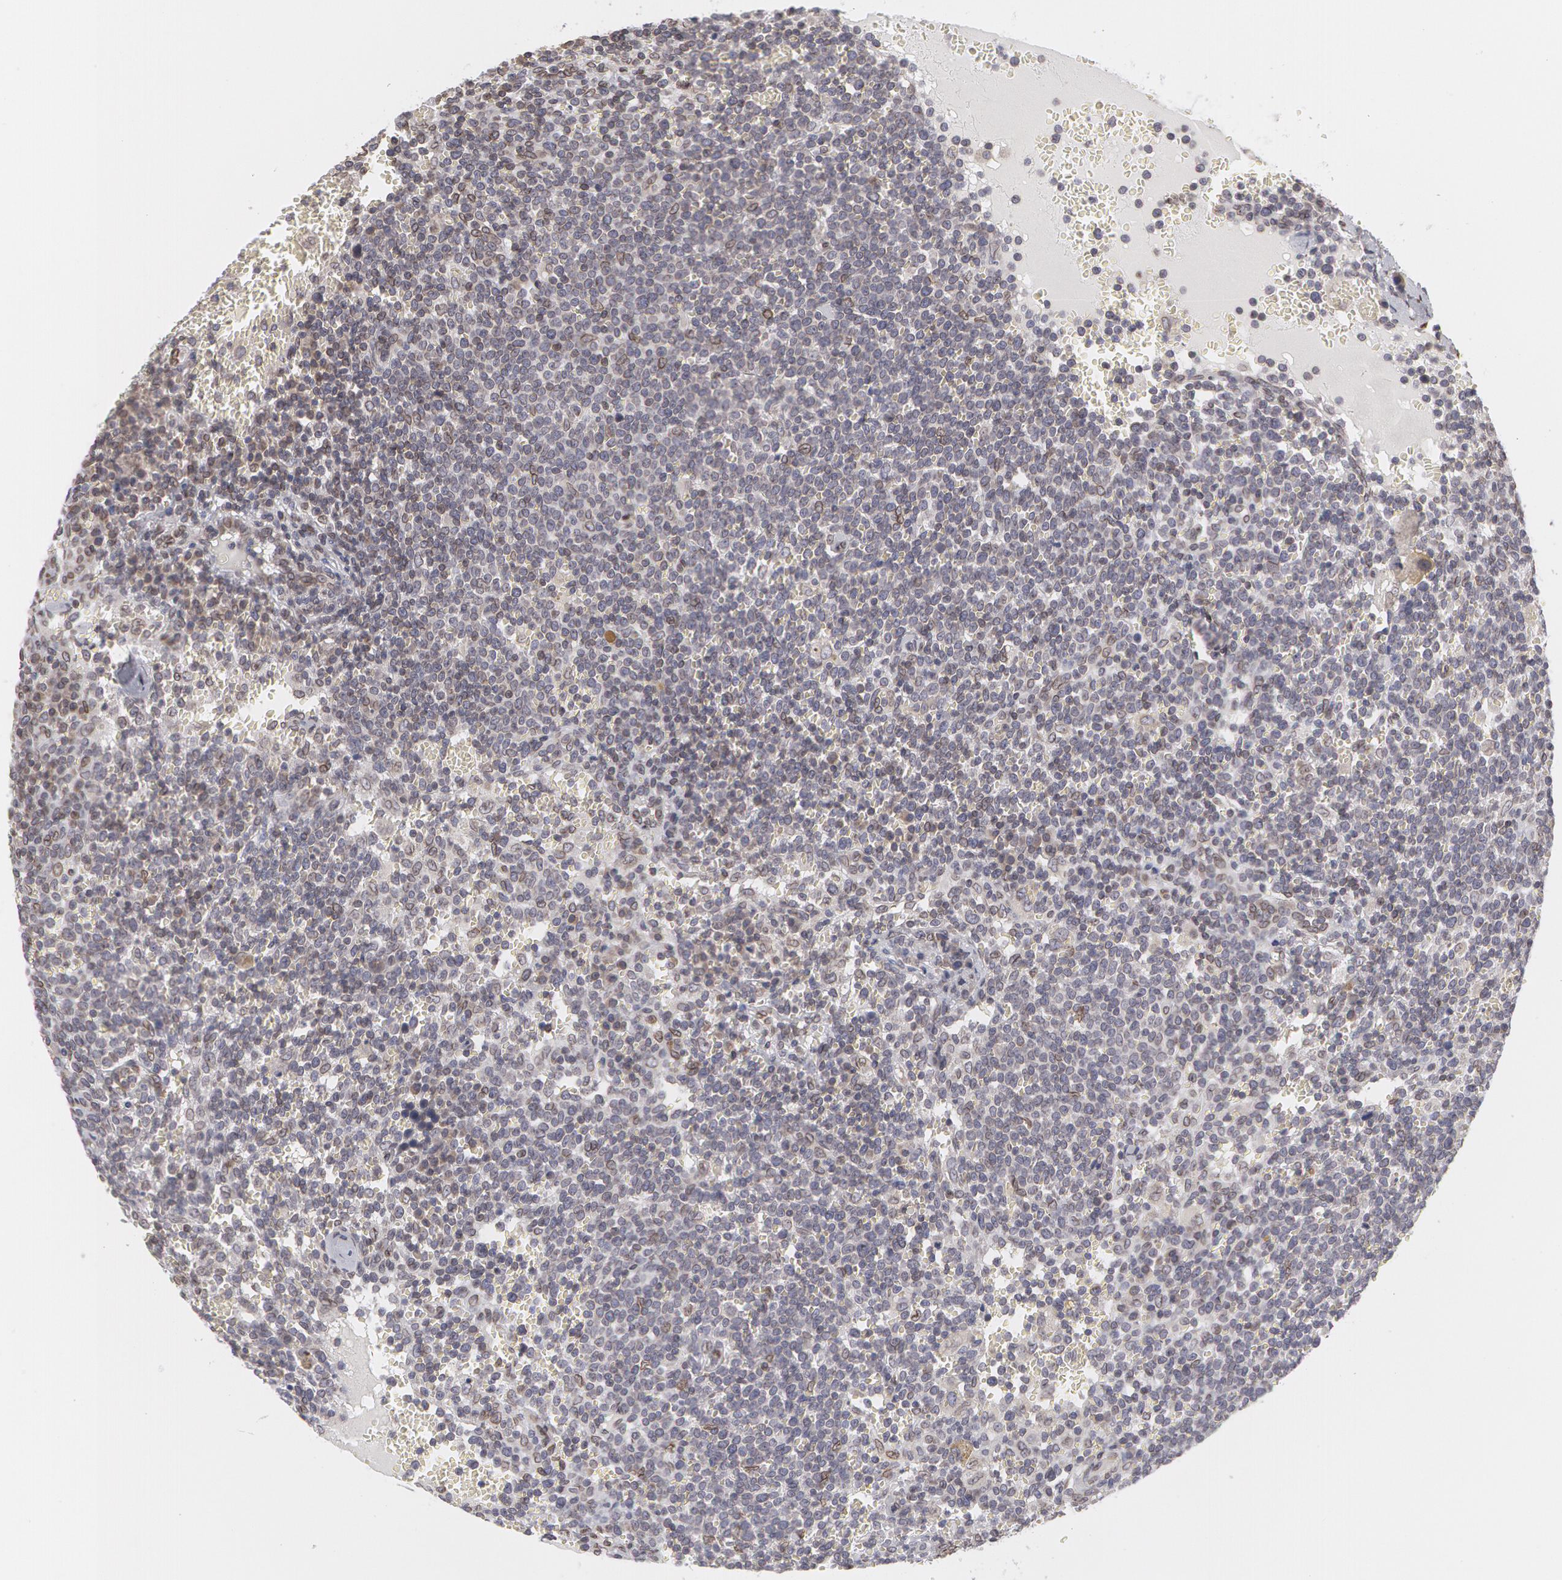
{"staining": {"intensity": "negative", "quantity": "none", "location": "none"}, "tissue": "lymphoma", "cell_type": "Tumor cells", "image_type": "cancer", "snomed": [{"axis": "morphology", "description": "Malignant lymphoma, non-Hodgkin's type, High grade"}, {"axis": "topography", "description": "Lymph node"}], "caption": "High magnification brightfield microscopy of high-grade malignant lymphoma, non-Hodgkin's type stained with DAB (3,3'-diaminobenzidine) (brown) and counterstained with hematoxylin (blue): tumor cells show no significant positivity.", "gene": "EMD", "patient": {"sex": "female", "age": 76}}